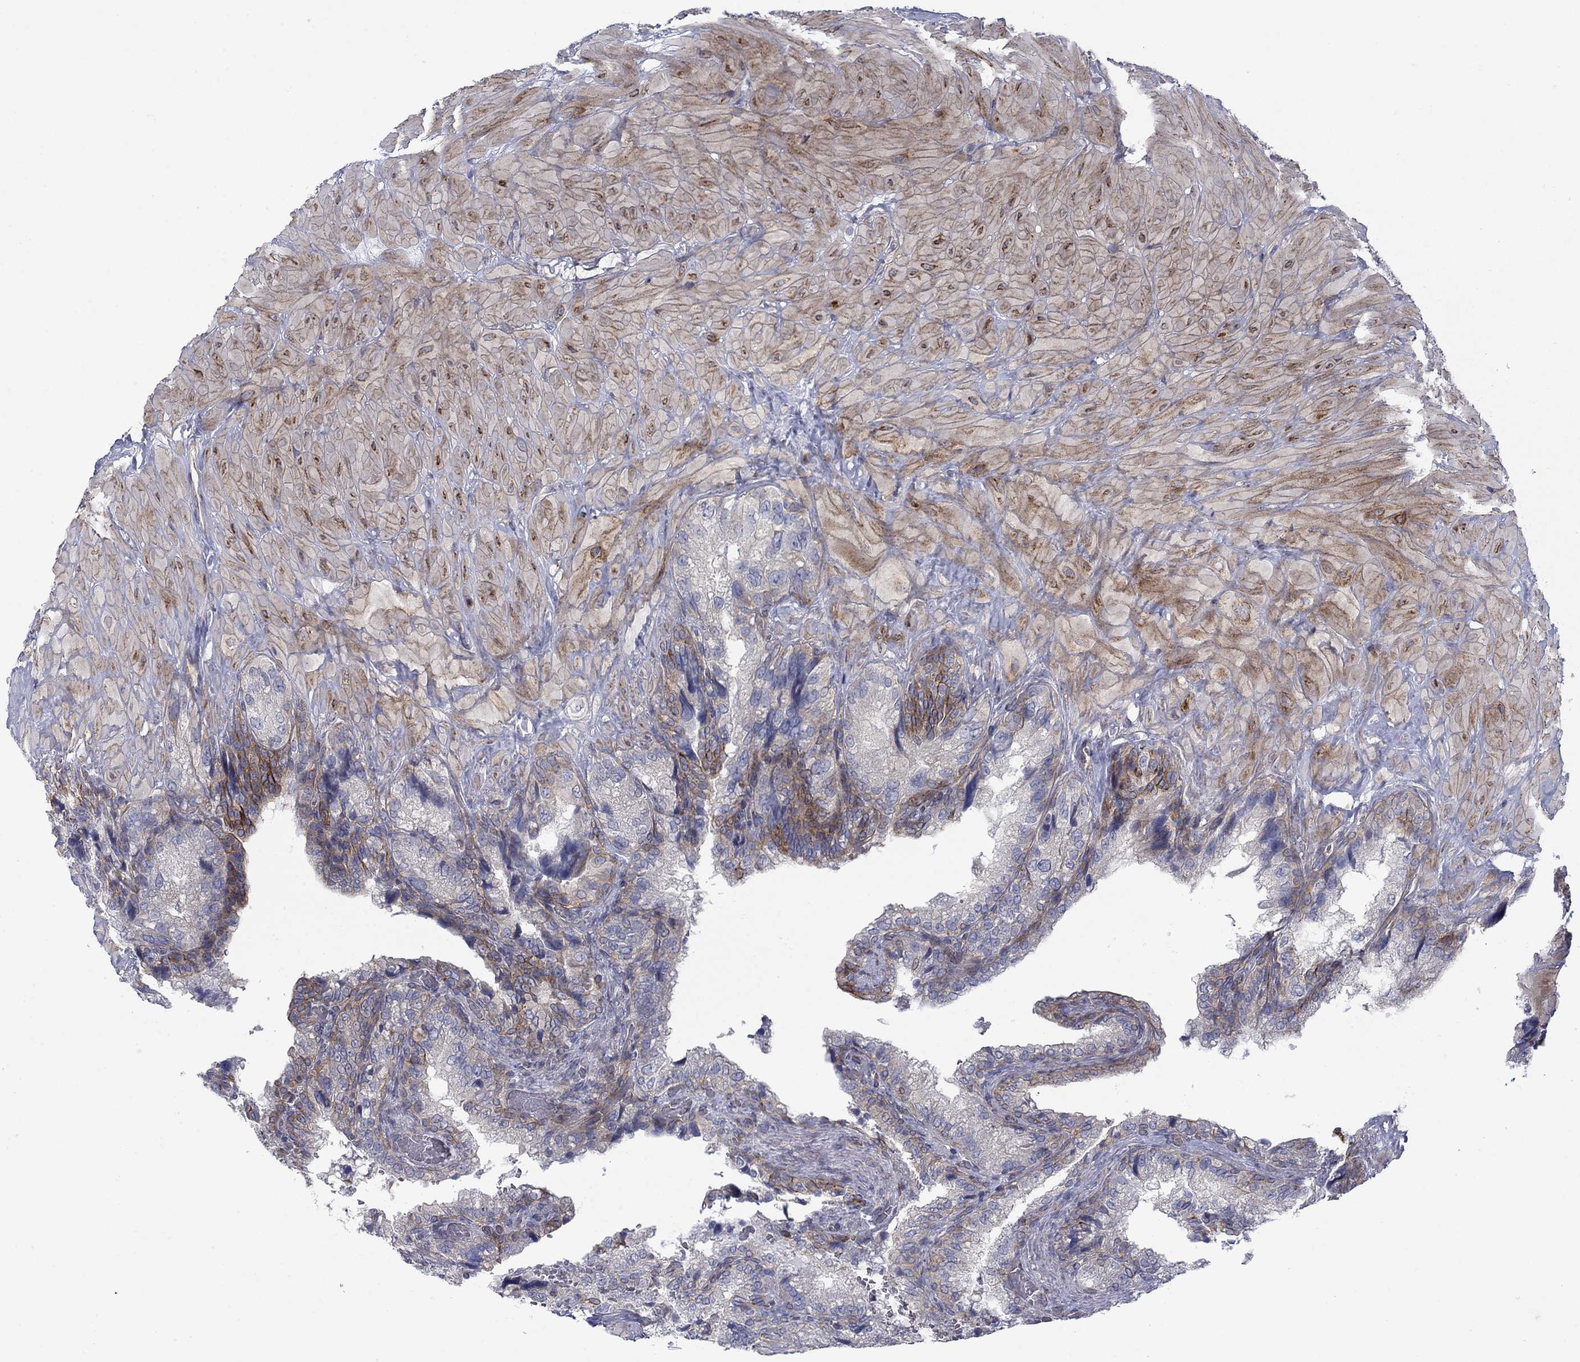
{"staining": {"intensity": "strong", "quantity": "<25%", "location": "cytoplasmic/membranous"}, "tissue": "prostate cancer", "cell_type": "Tumor cells", "image_type": "cancer", "snomed": [{"axis": "morphology", "description": "Adenocarcinoma, NOS"}, {"axis": "topography", "description": "Prostate and seminal vesicle, NOS"}], "caption": "Immunohistochemical staining of human prostate cancer (adenocarcinoma) exhibits medium levels of strong cytoplasmic/membranous protein positivity in approximately <25% of tumor cells. The staining was performed using DAB (3,3'-diaminobenzidine) to visualize the protein expression in brown, while the nuclei were stained in blue with hematoxylin (Magnification: 20x).", "gene": "FXR1", "patient": {"sex": "male", "age": 62}}